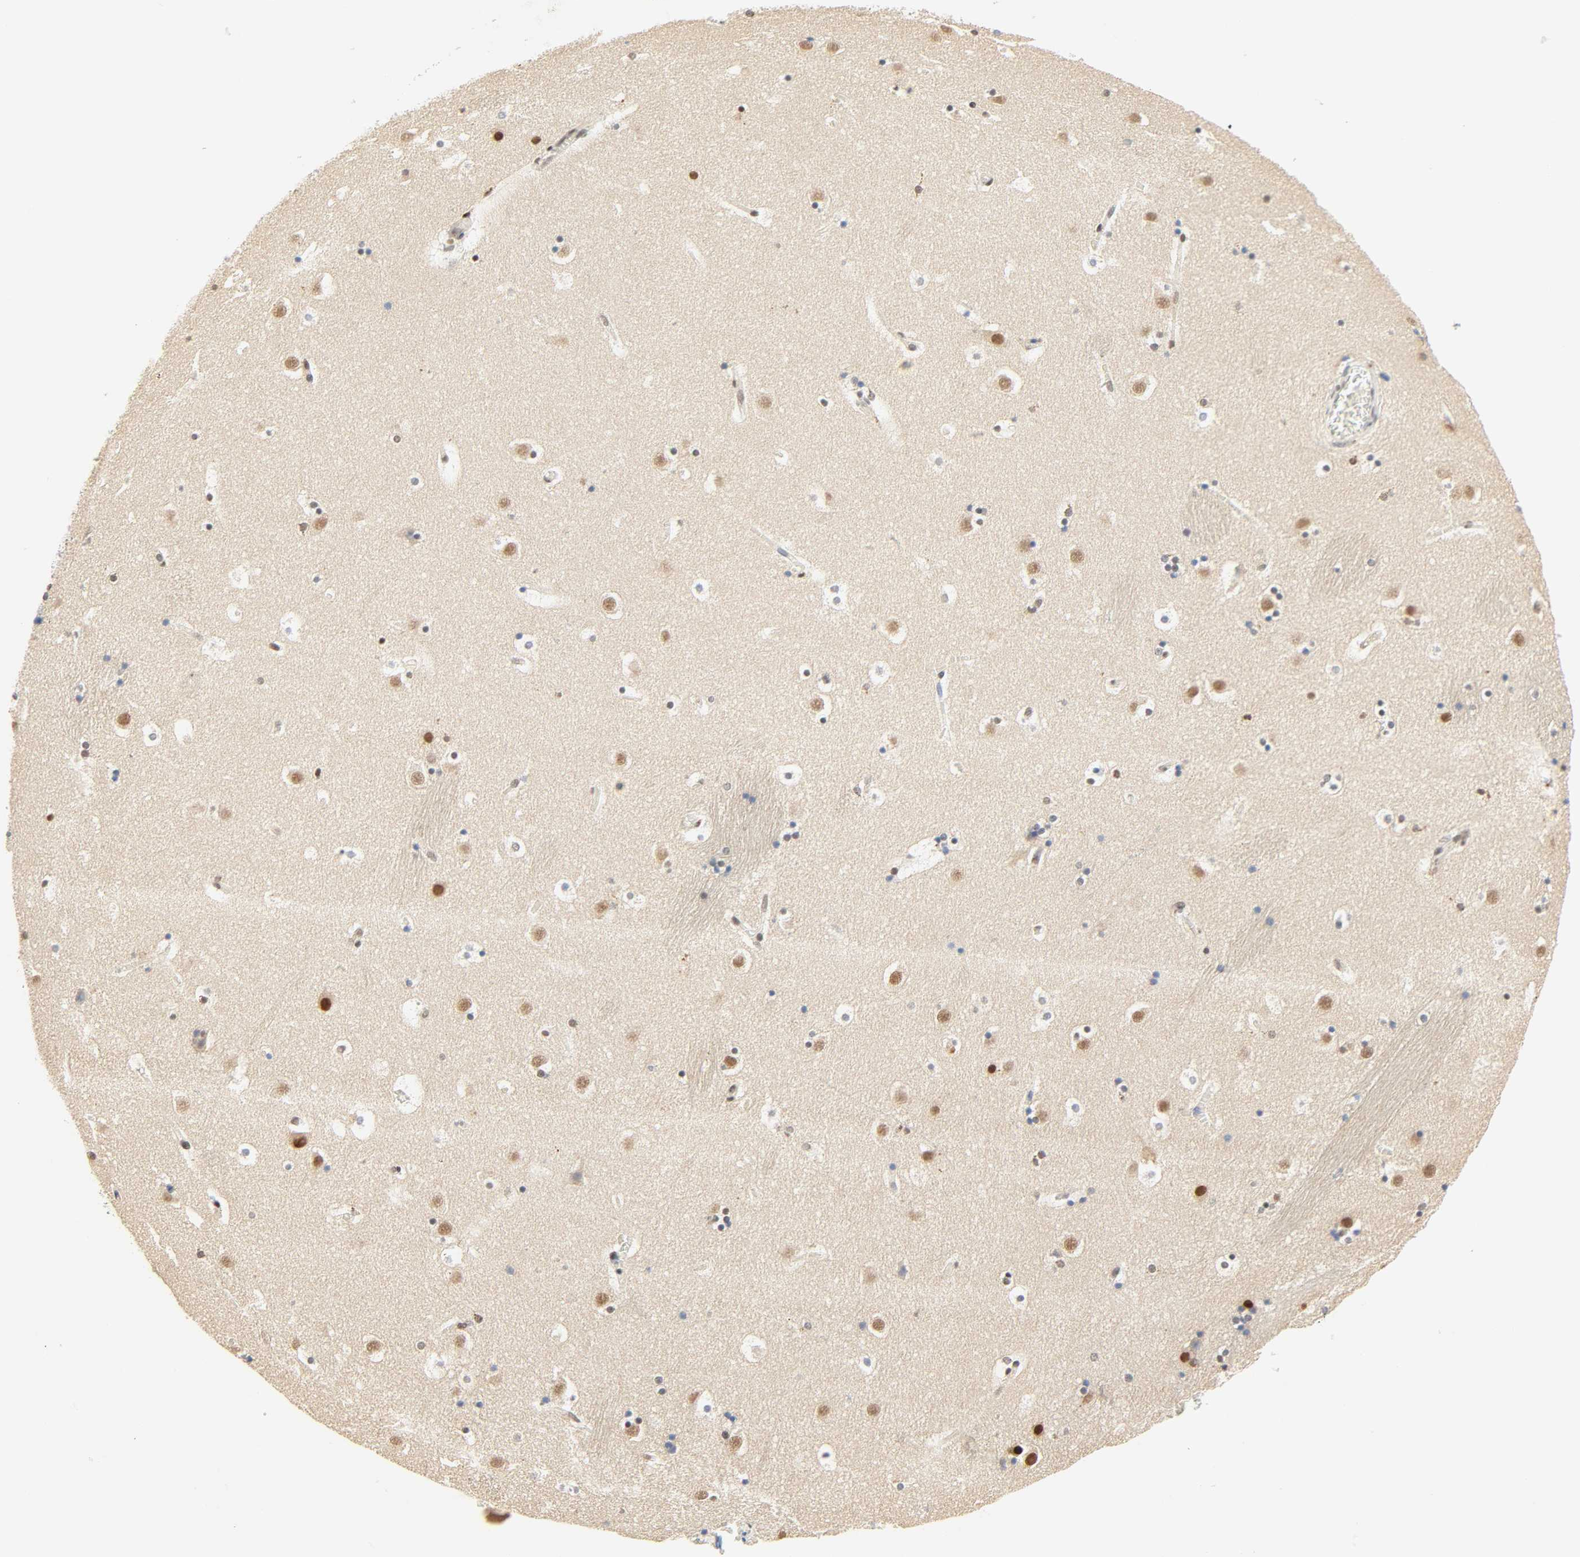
{"staining": {"intensity": "negative", "quantity": "none", "location": "none"}, "tissue": "caudate", "cell_type": "Glial cells", "image_type": "normal", "snomed": [{"axis": "morphology", "description": "Normal tissue, NOS"}, {"axis": "topography", "description": "Lateral ventricle wall"}], "caption": "The IHC image has no significant staining in glial cells of caudate. (Stains: DAB (3,3'-diaminobenzidine) immunohistochemistry (IHC) with hematoxylin counter stain, Microscopy: brightfield microscopy at high magnification).", "gene": "DAZAP1", "patient": {"sex": "male", "age": 45}}